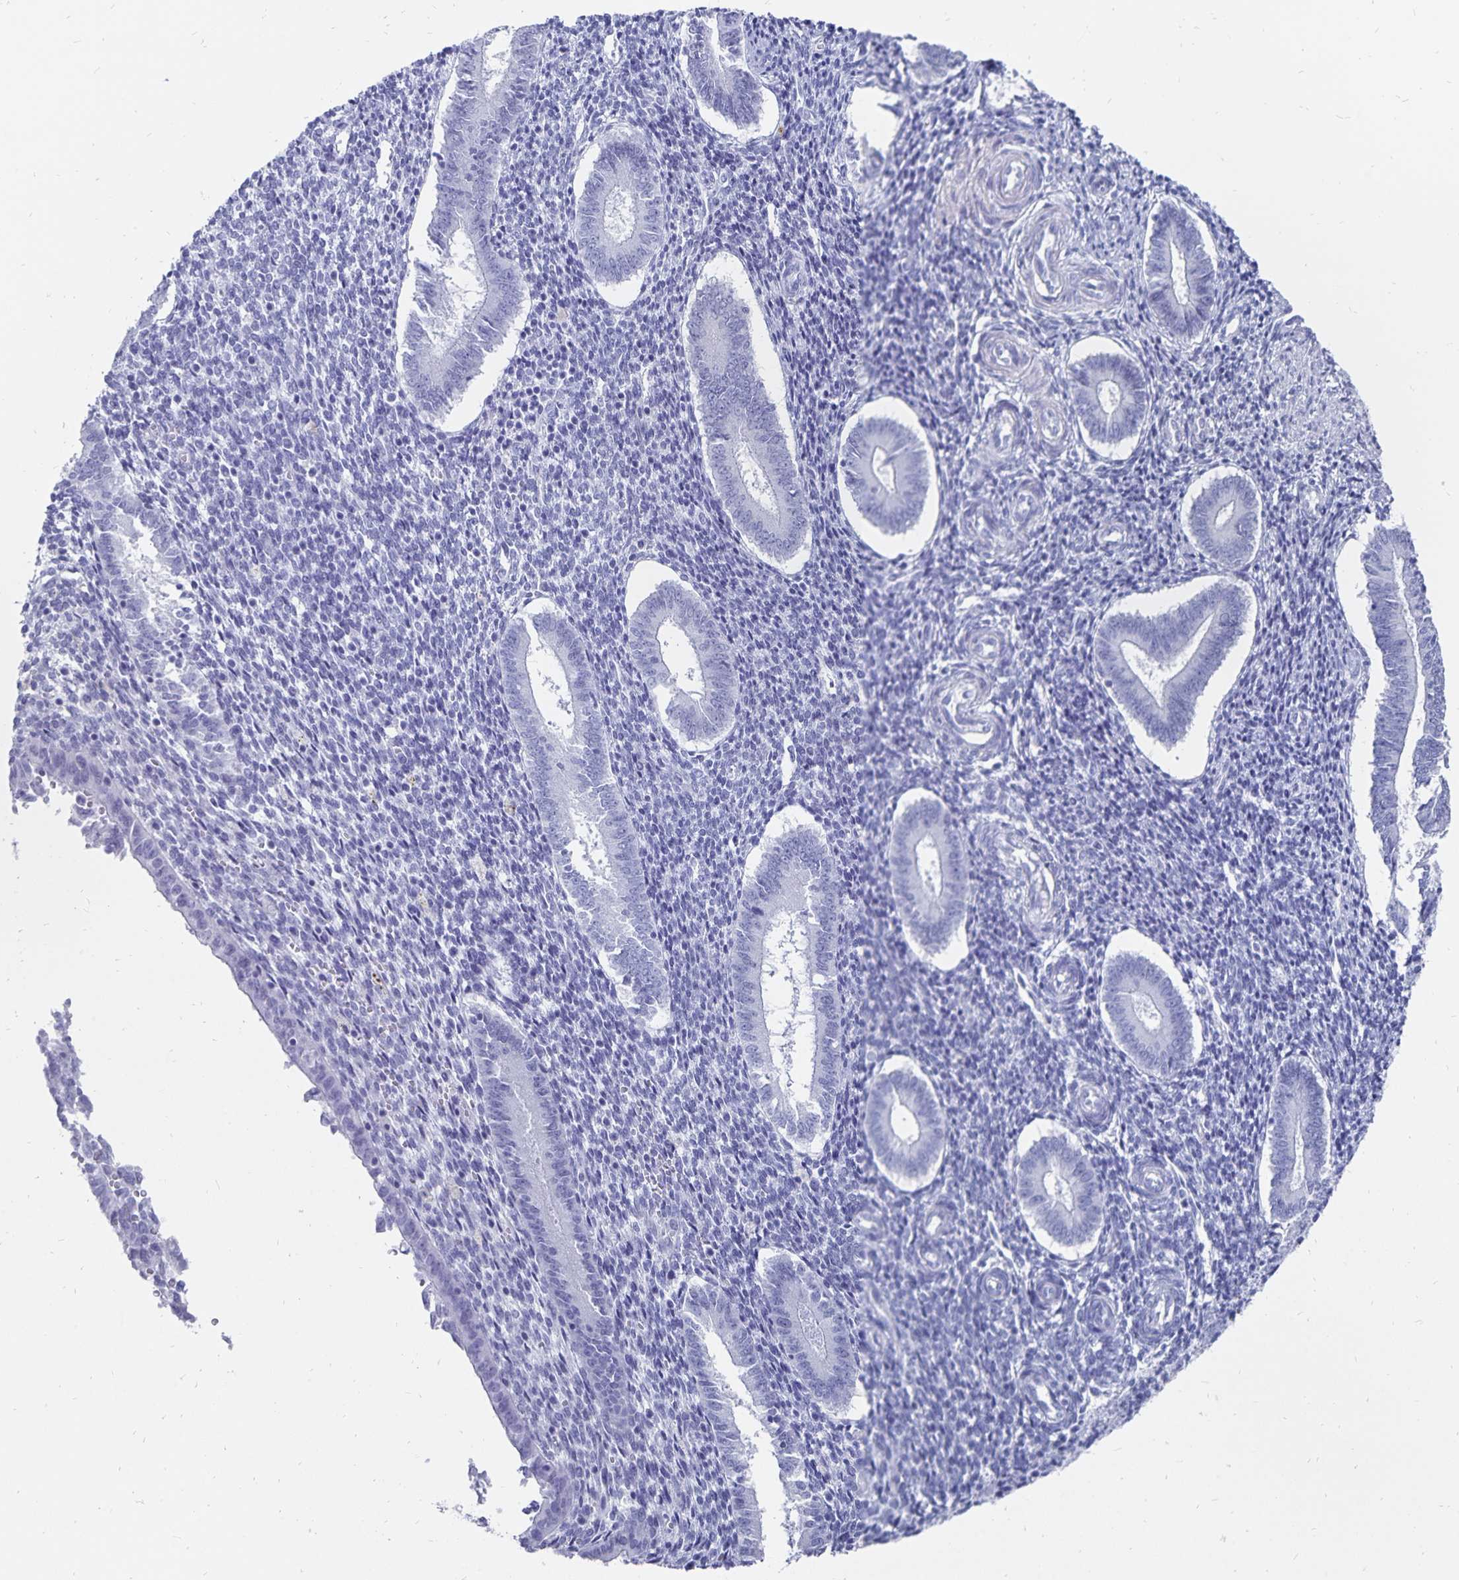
{"staining": {"intensity": "negative", "quantity": "none", "location": "none"}, "tissue": "endometrium", "cell_type": "Cells in endometrial stroma", "image_type": "normal", "snomed": [{"axis": "morphology", "description": "Normal tissue, NOS"}, {"axis": "topography", "description": "Endometrium"}], "caption": "Immunohistochemistry histopathology image of unremarkable human endometrium stained for a protein (brown), which demonstrates no positivity in cells in endometrial stroma.", "gene": "ADH1A", "patient": {"sex": "female", "age": 25}}